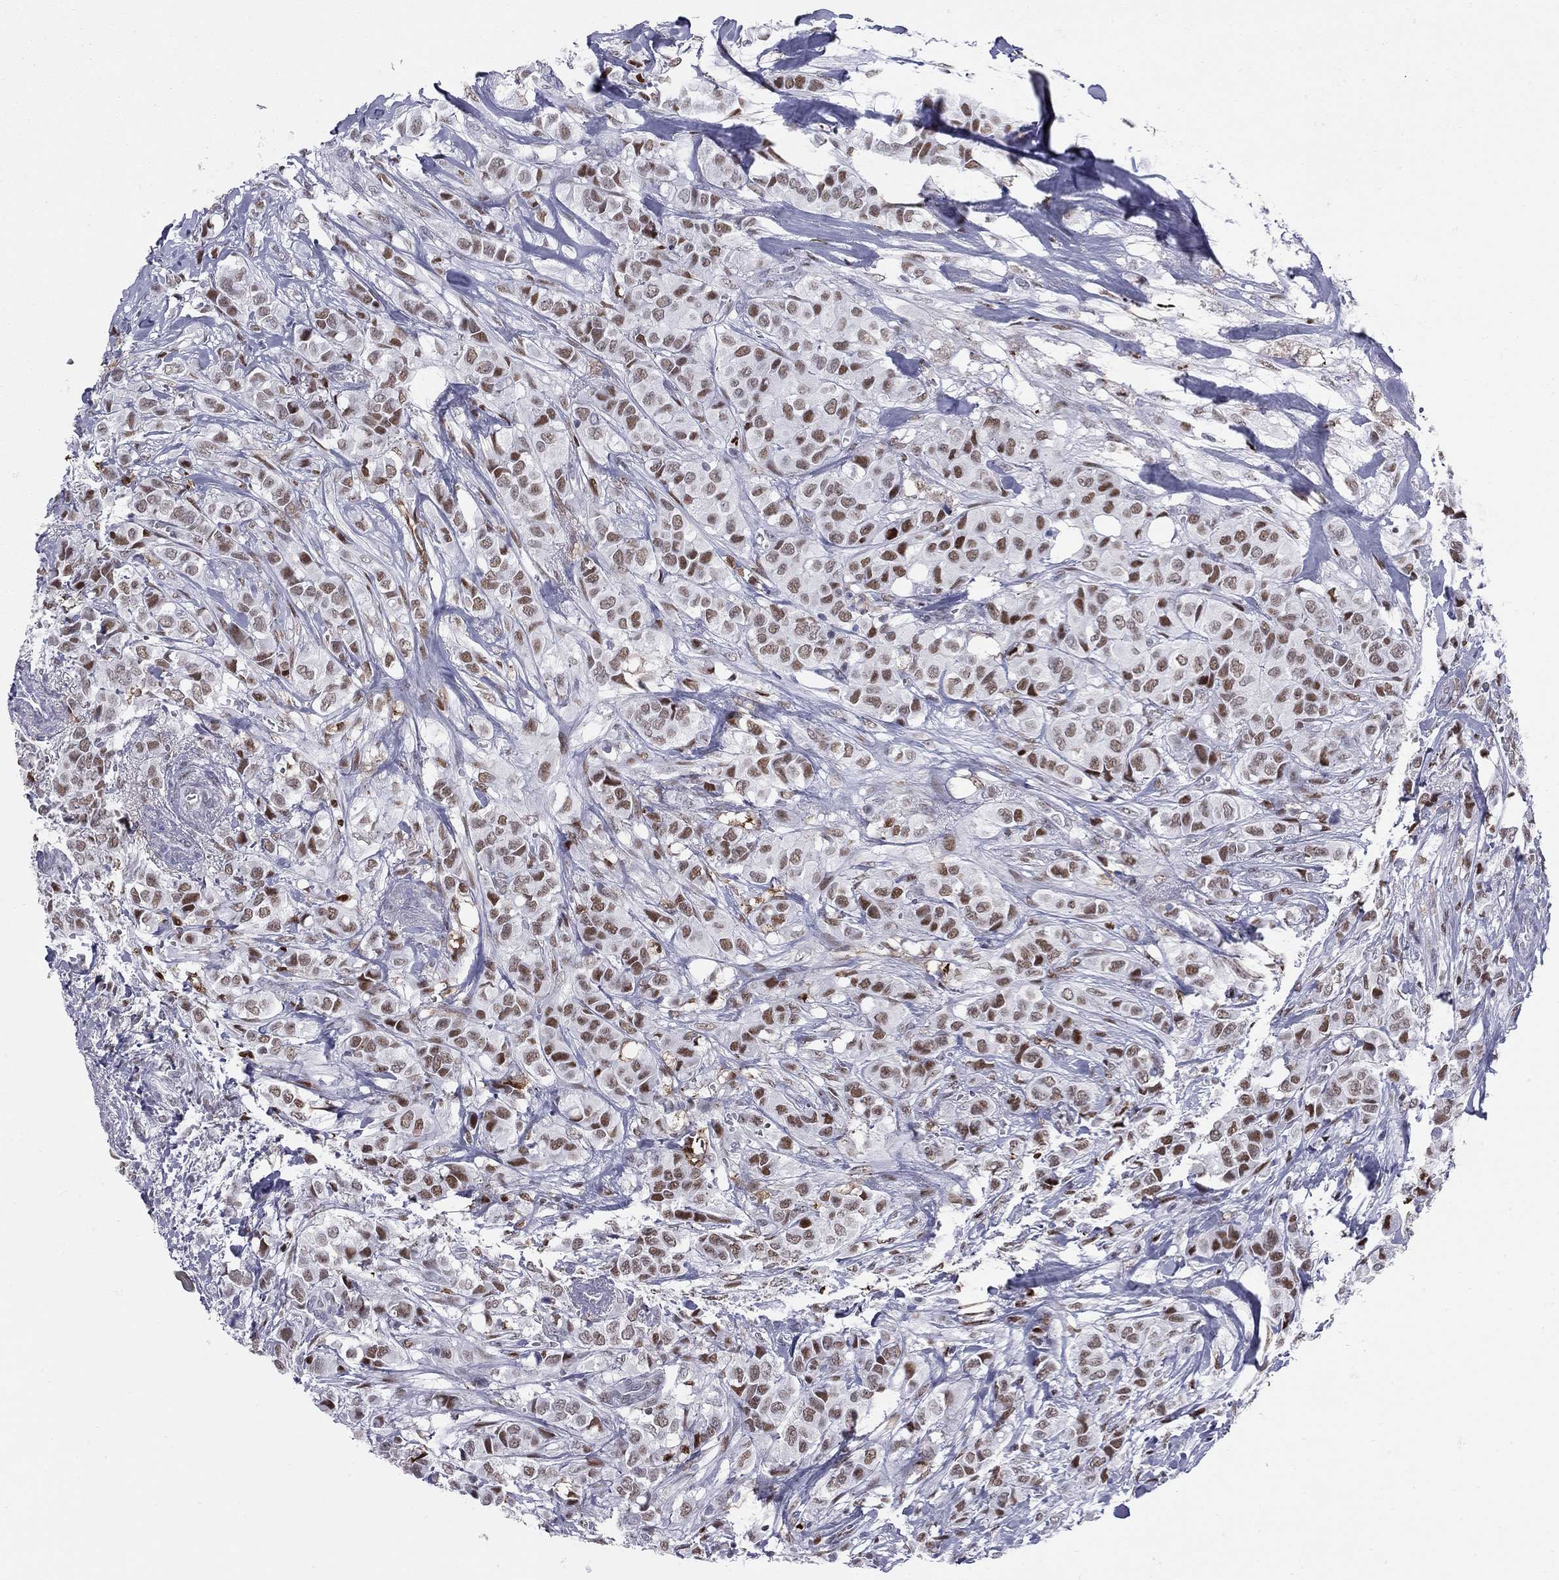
{"staining": {"intensity": "strong", "quantity": "25%-75%", "location": "nuclear"}, "tissue": "breast cancer", "cell_type": "Tumor cells", "image_type": "cancer", "snomed": [{"axis": "morphology", "description": "Duct carcinoma"}, {"axis": "topography", "description": "Breast"}], "caption": "IHC of human breast infiltrating ductal carcinoma displays high levels of strong nuclear staining in about 25%-75% of tumor cells.", "gene": "PCGF3", "patient": {"sex": "female", "age": 85}}